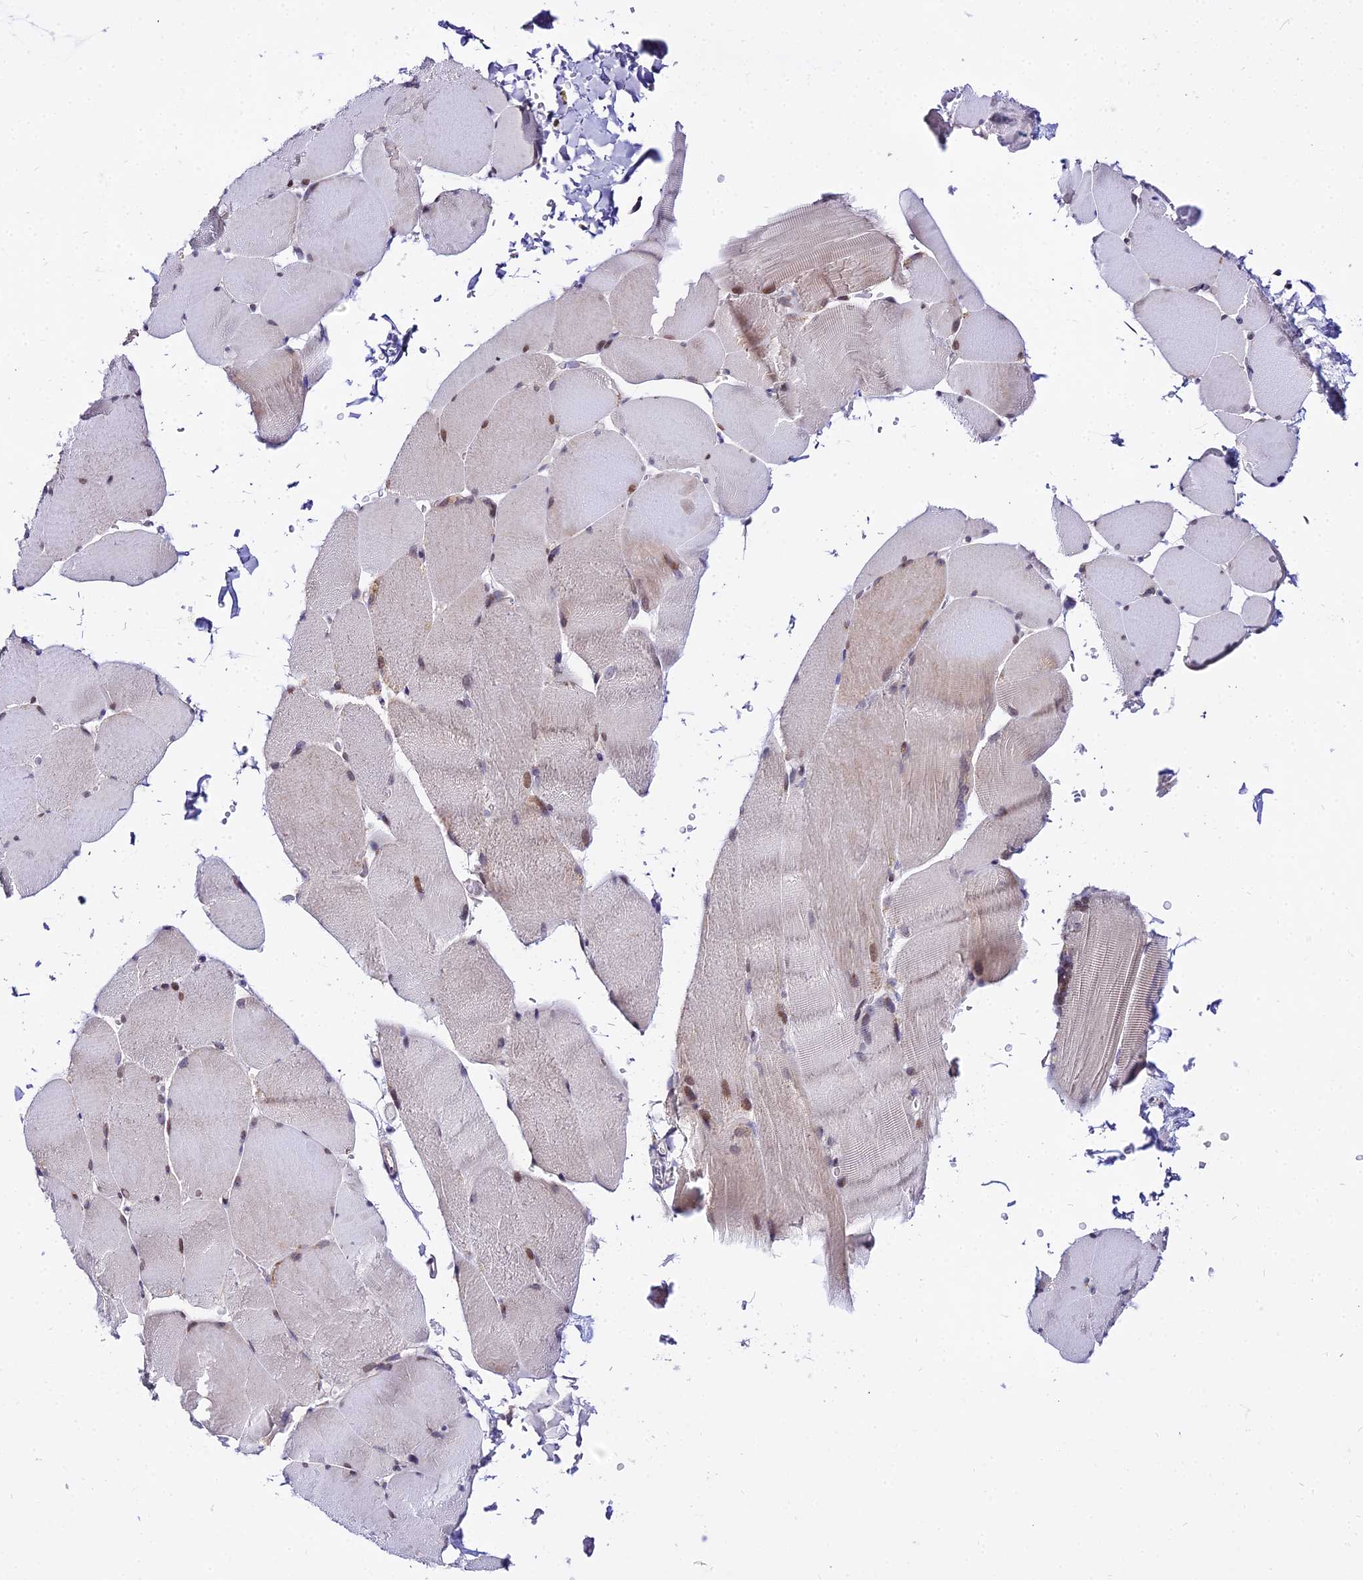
{"staining": {"intensity": "moderate", "quantity": "<25%", "location": "cytoplasmic/membranous,nuclear"}, "tissue": "skeletal muscle", "cell_type": "Myocytes", "image_type": "normal", "snomed": [{"axis": "morphology", "description": "Normal tissue, NOS"}, {"axis": "topography", "description": "Skin"}, {"axis": "topography", "description": "Skeletal muscle"}], "caption": "Immunohistochemical staining of benign human skeletal muscle displays low levels of moderate cytoplasmic/membranous,nuclear positivity in about <25% of myocytes.", "gene": "ATP5PB", "patient": {"sex": "male", "age": 83}}